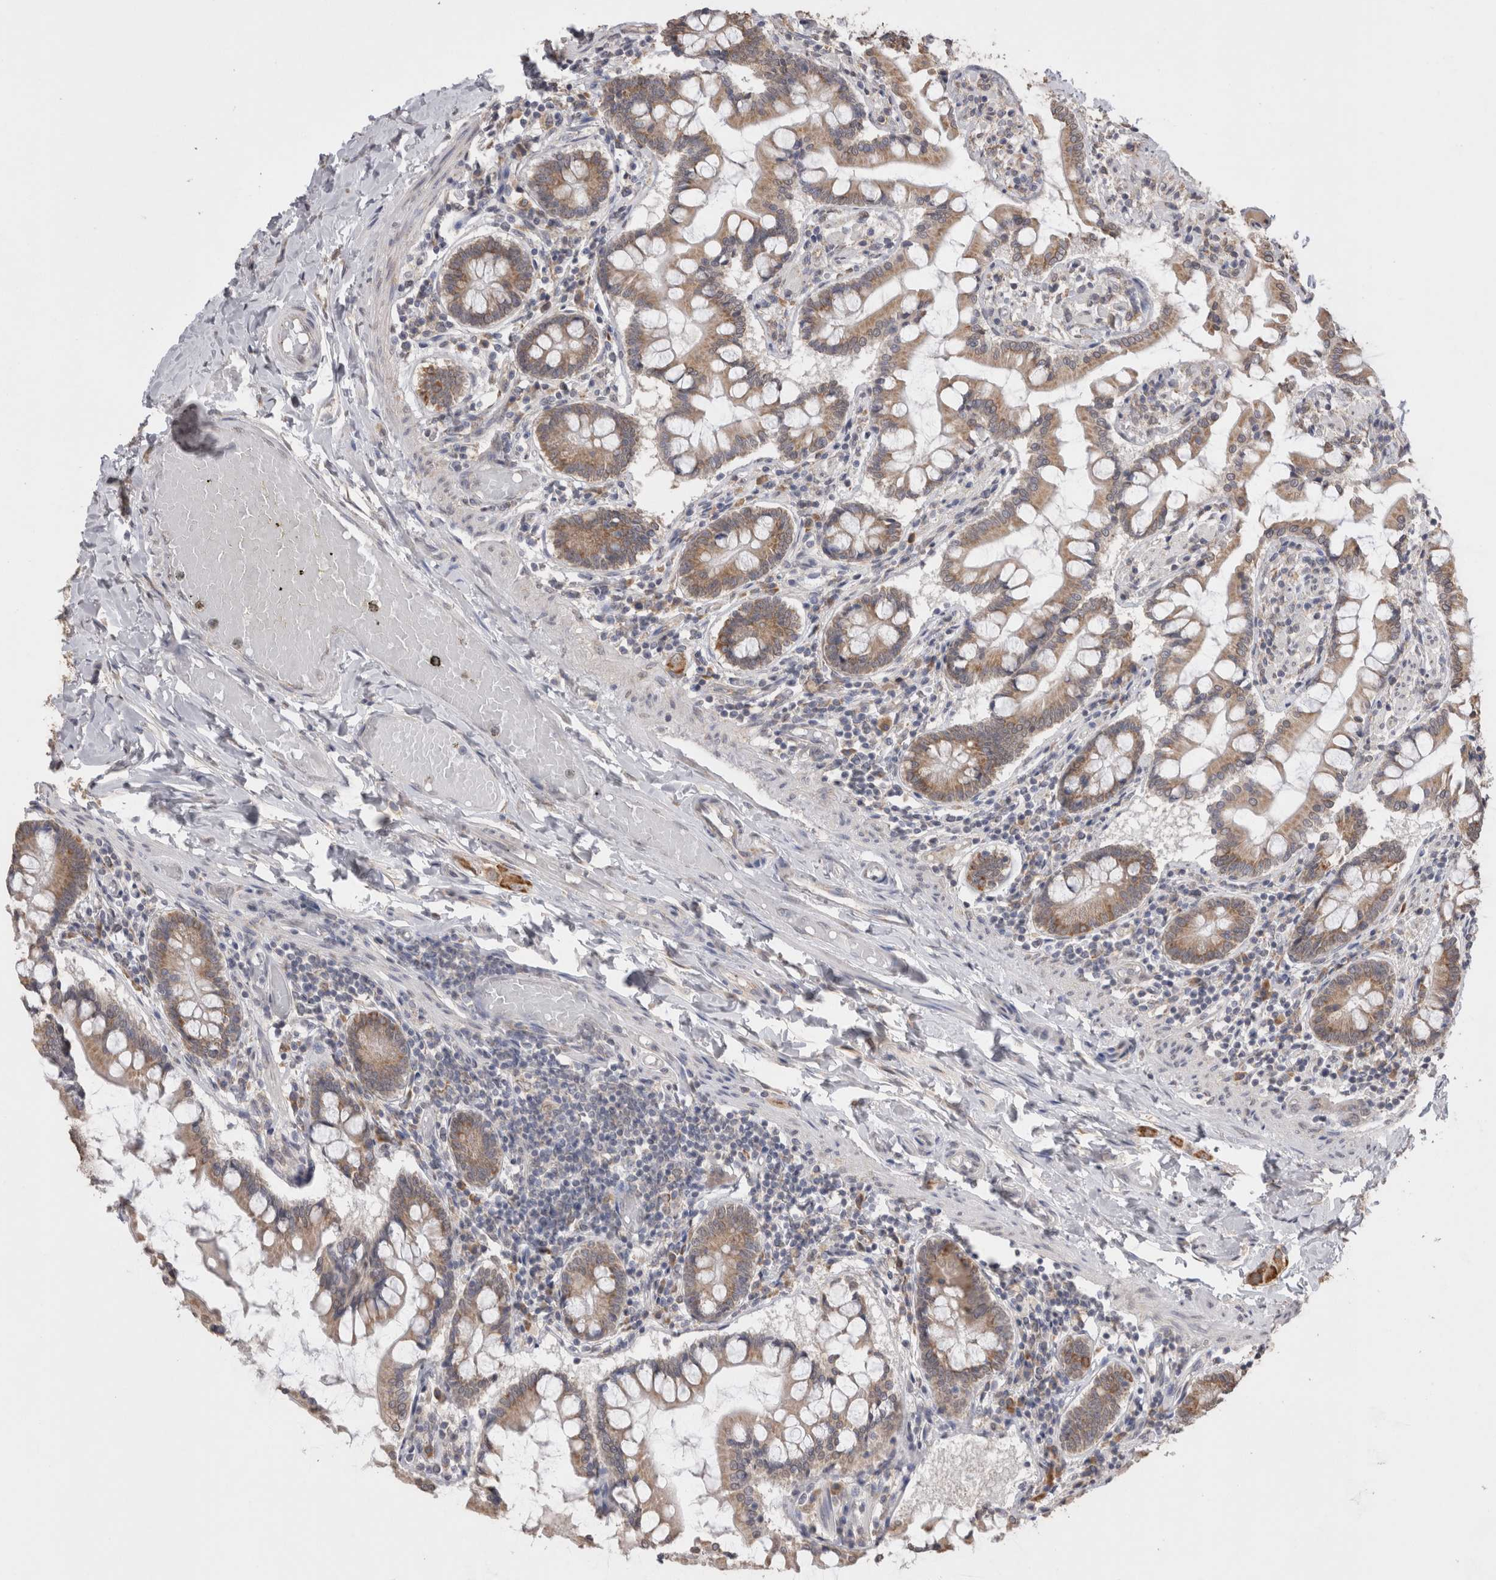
{"staining": {"intensity": "moderate", "quantity": ">75%", "location": "cytoplasmic/membranous"}, "tissue": "small intestine", "cell_type": "Glandular cells", "image_type": "normal", "snomed": [{"axis": "morphology", "description": "Normal tissue, NOS"}, {"axis": "topography", "description": "Small intestine"}], "caption": "IHC (DAB (3,3'-diaminobenzidine)) staining of normal human small intestine displays moderate cytoplasmic/membranous protein staining in about >75% of glandular cells.", "gene": "NOMO1", "patient": {"sex": "male", "age": 41}}